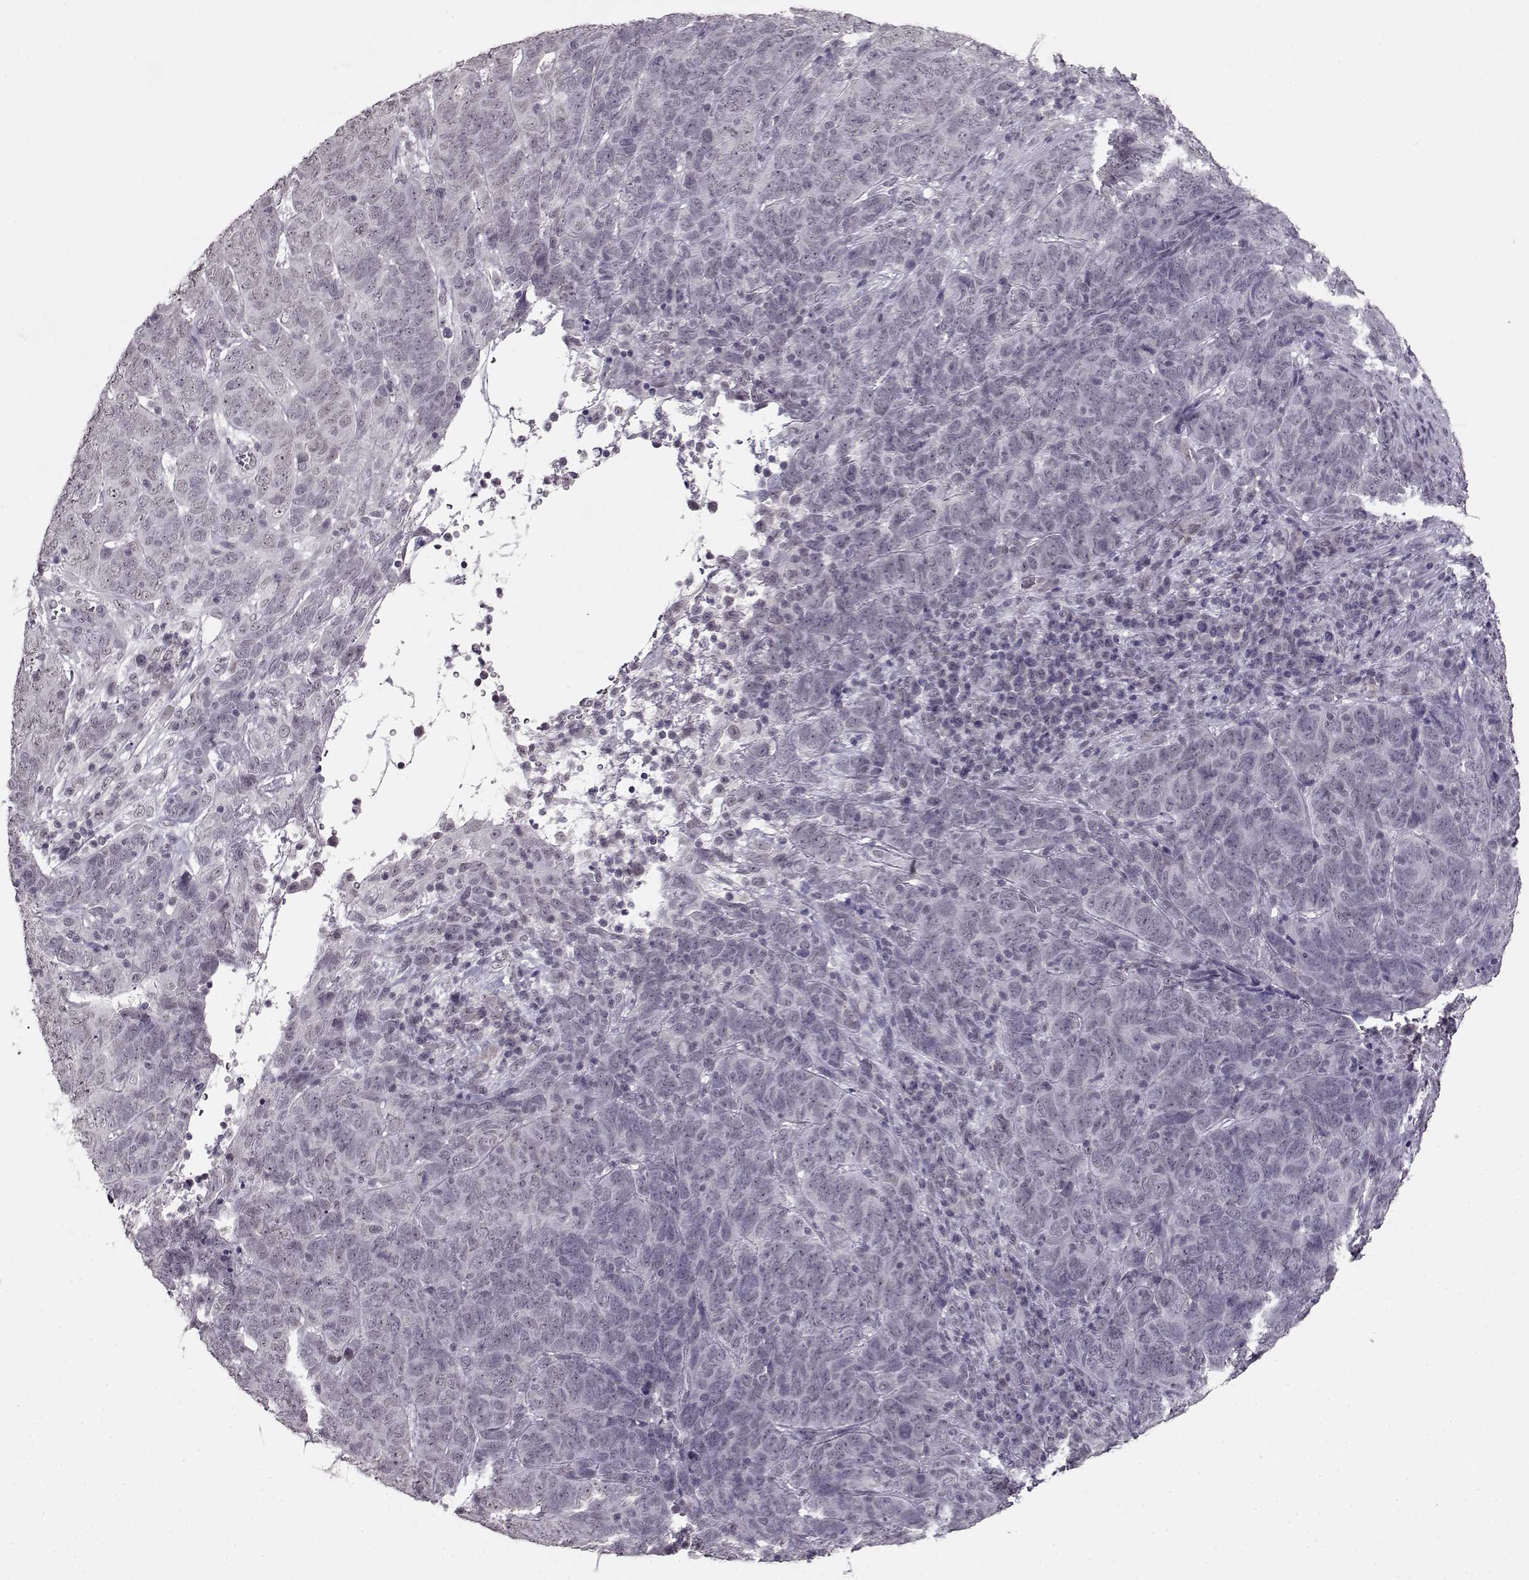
{"staining": {"intensity": "negative", "quantity": "none", "location": "none"}, "tissue": "skin cancer", "cell_type": "Tumor cells", "image_type": "cancer", "snomed": [{"axis": "morphology", "description": "Squamous cell carcinoma, NOS"}, {"axis": "topography", "description": "Skin"}, {"axis": "topography", "description": "Anal"}], "caption": "A high-resolution micrograph shows IHC staining of skin cancer, which reveals no significant staining in tumor cells.", "gene": "RP1L1", "patient": {"sex": "female", "age": 51}}